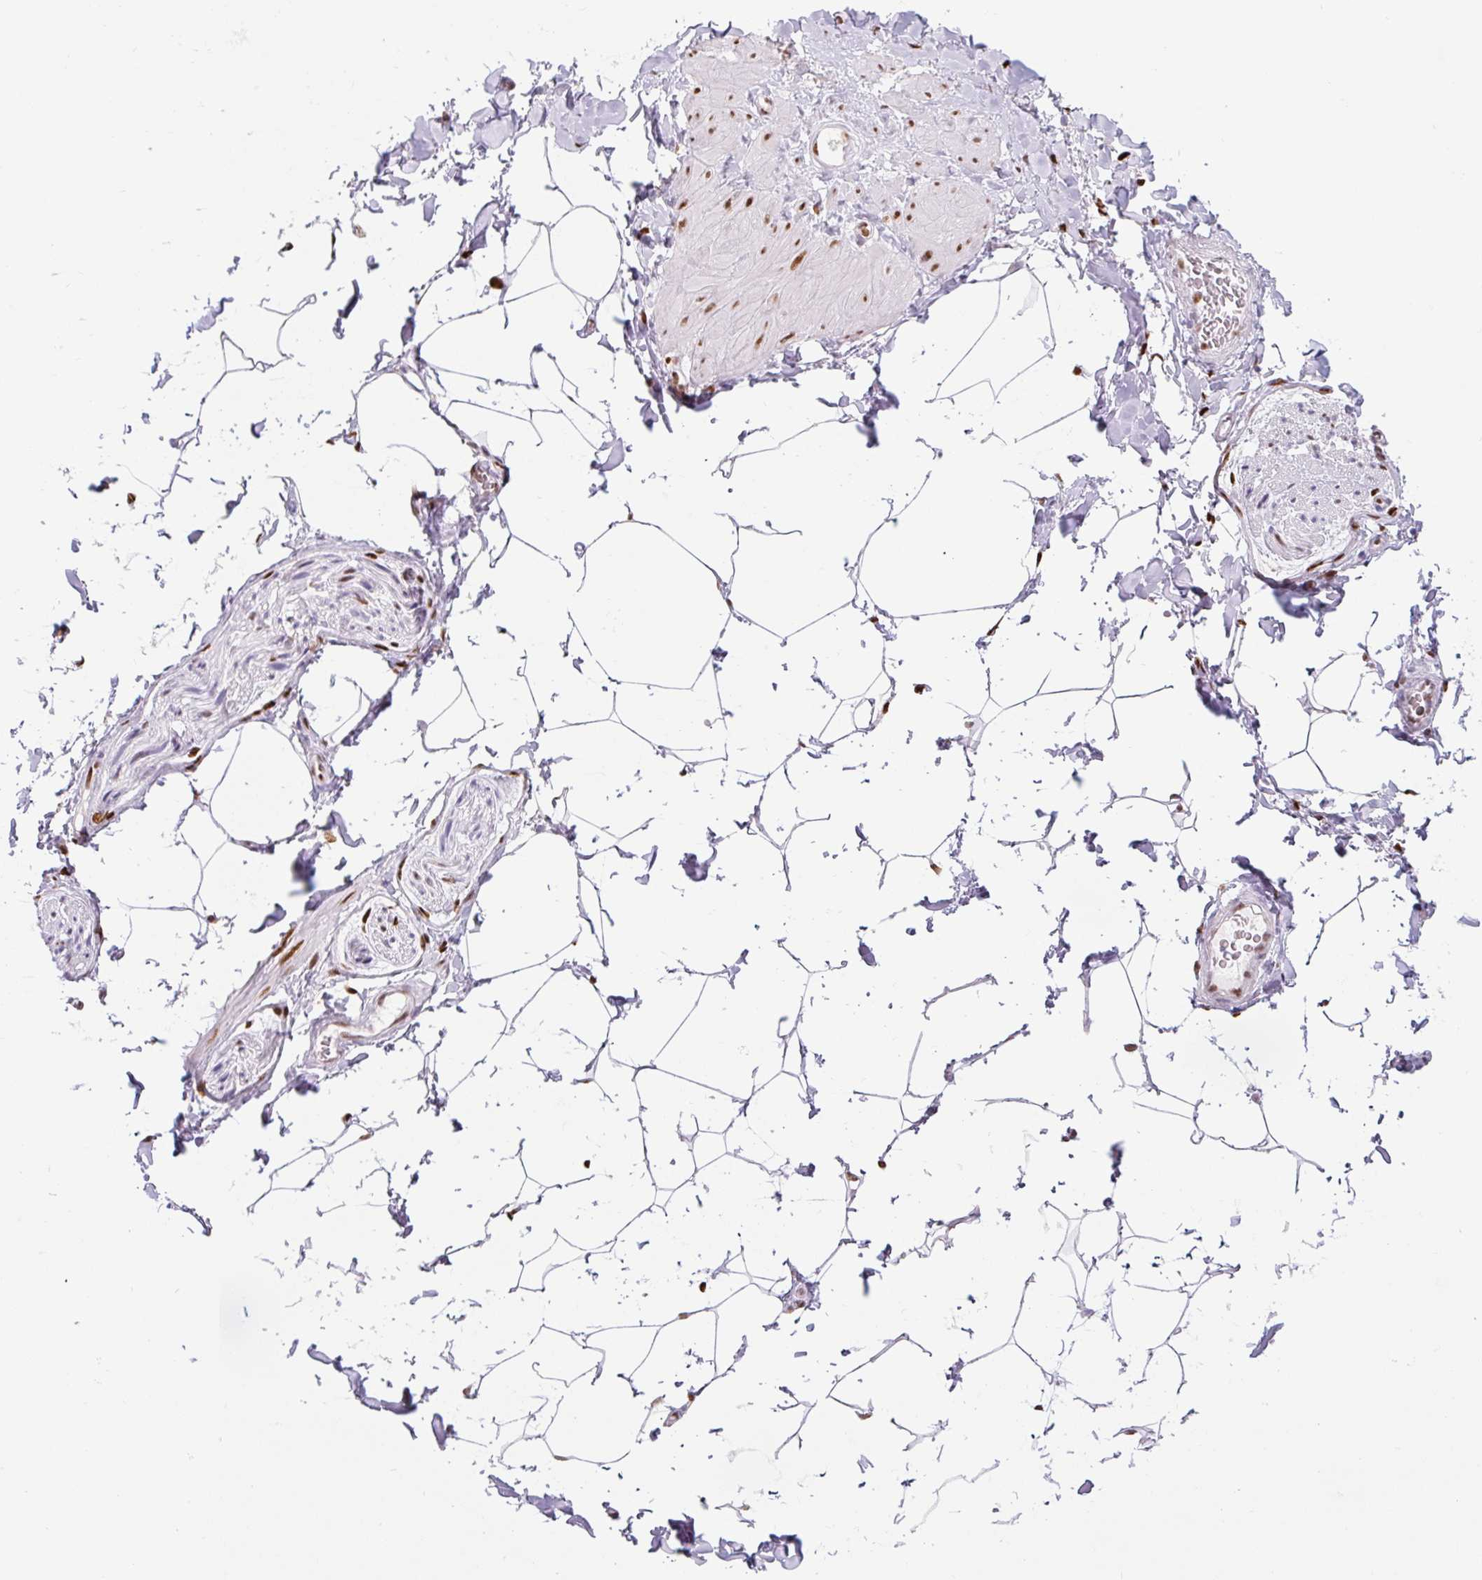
{"staining": {"intensity": "strong", "quantity": ">75%", "location": "nuclear"}, "tissue": "adipose tissue", "cell_type": "Adipocytes", "image_type": "normal", "snomed": [{"axis": "morphology", "description": "Normal tissue, NOS"}, {"axis": "topography", "description": "Vascular tissue"}, {"axis": "topography", "description": "Peripheral nerve tissue"}], "caption": "Adipocytes exhibit strong nuclear expression in about >75% of cells in unremarkable adipose tissue.", "gene": "ZEB1", "patient": {"sex": "male", "age": 41}}